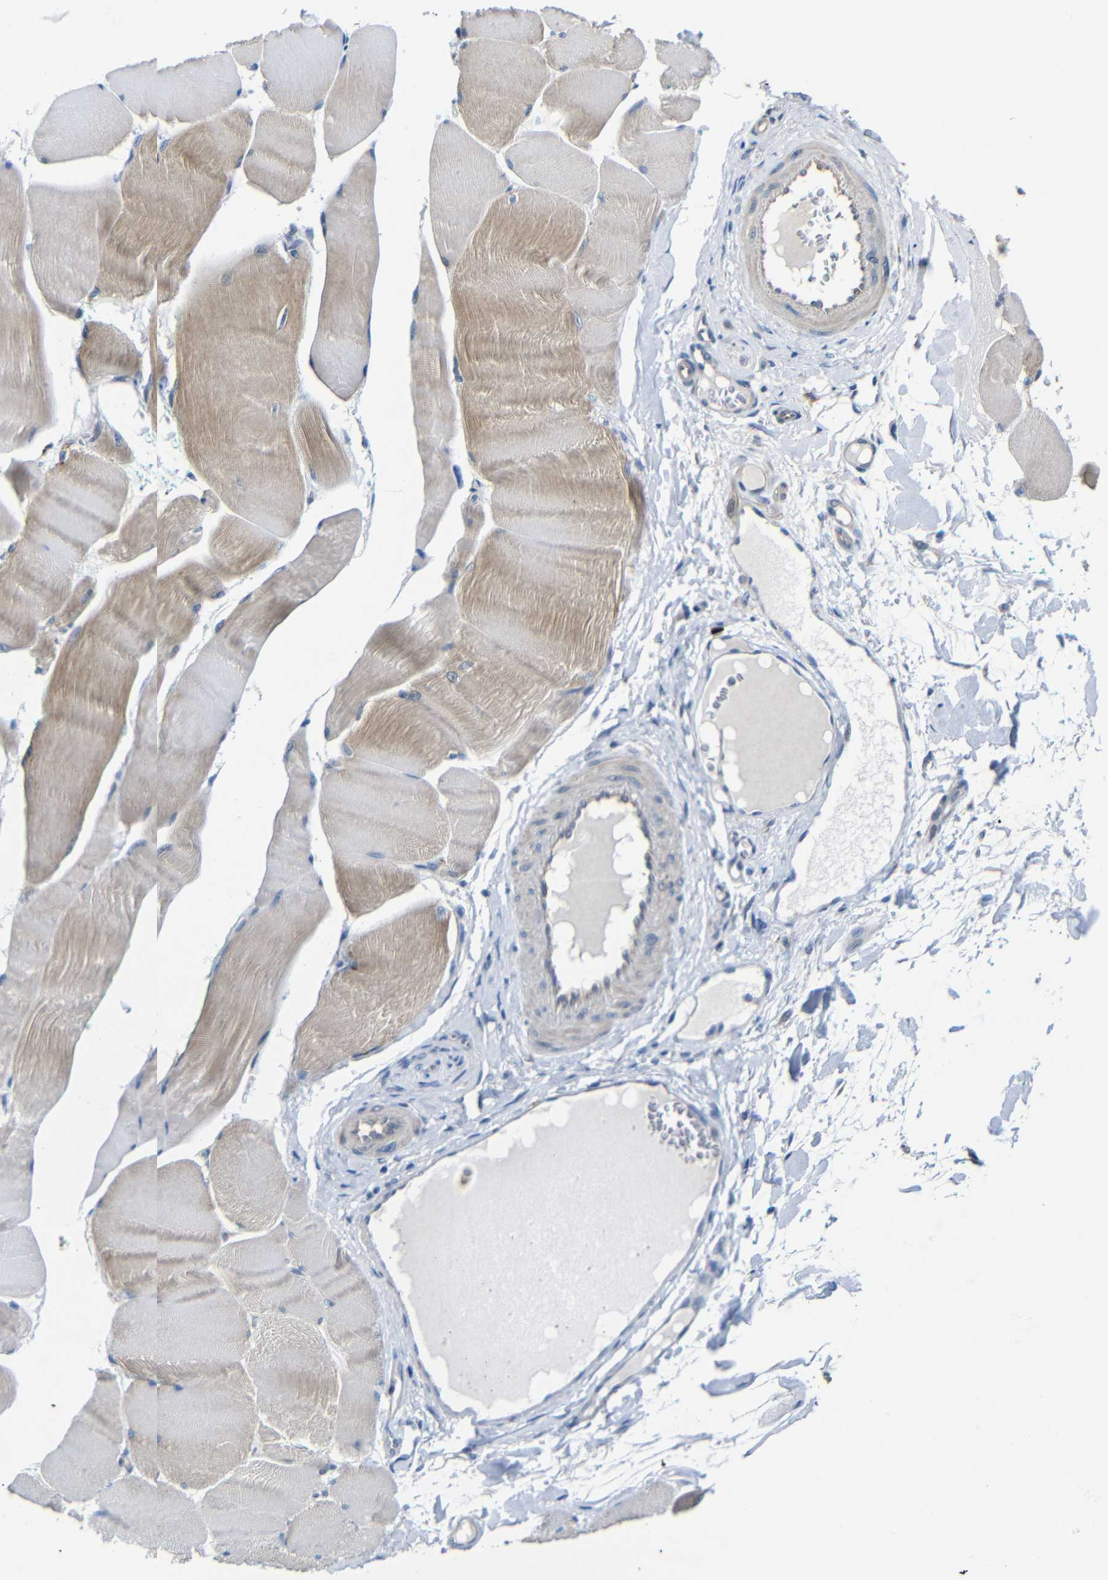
{"staining": {"intensity": "moderate", "quantity": "25%-75%", "location": "cytoplasmic/membranous"}, "tissue": "skeletal muscle", "cell_type": "Myocytes", "image_type": "normal", "snomed": [{"axis": "morphology", "description": "Normal tissue, NOS"}, {"axis": "morphology", "description": "Squamous cell carcinoma, NOS"}, {"axis": "topography", "description": "Skeletal muscle"}], "caption": "A high-resolution photomicrograph shows IHC staining of benign skeletal muscle, which demonstrates moderate cytoplasmic/membranous staining in approximately 25%-75% of myocytes.", "gene": "ZNF90", "patient": {"sex": "male", "age": 51}}